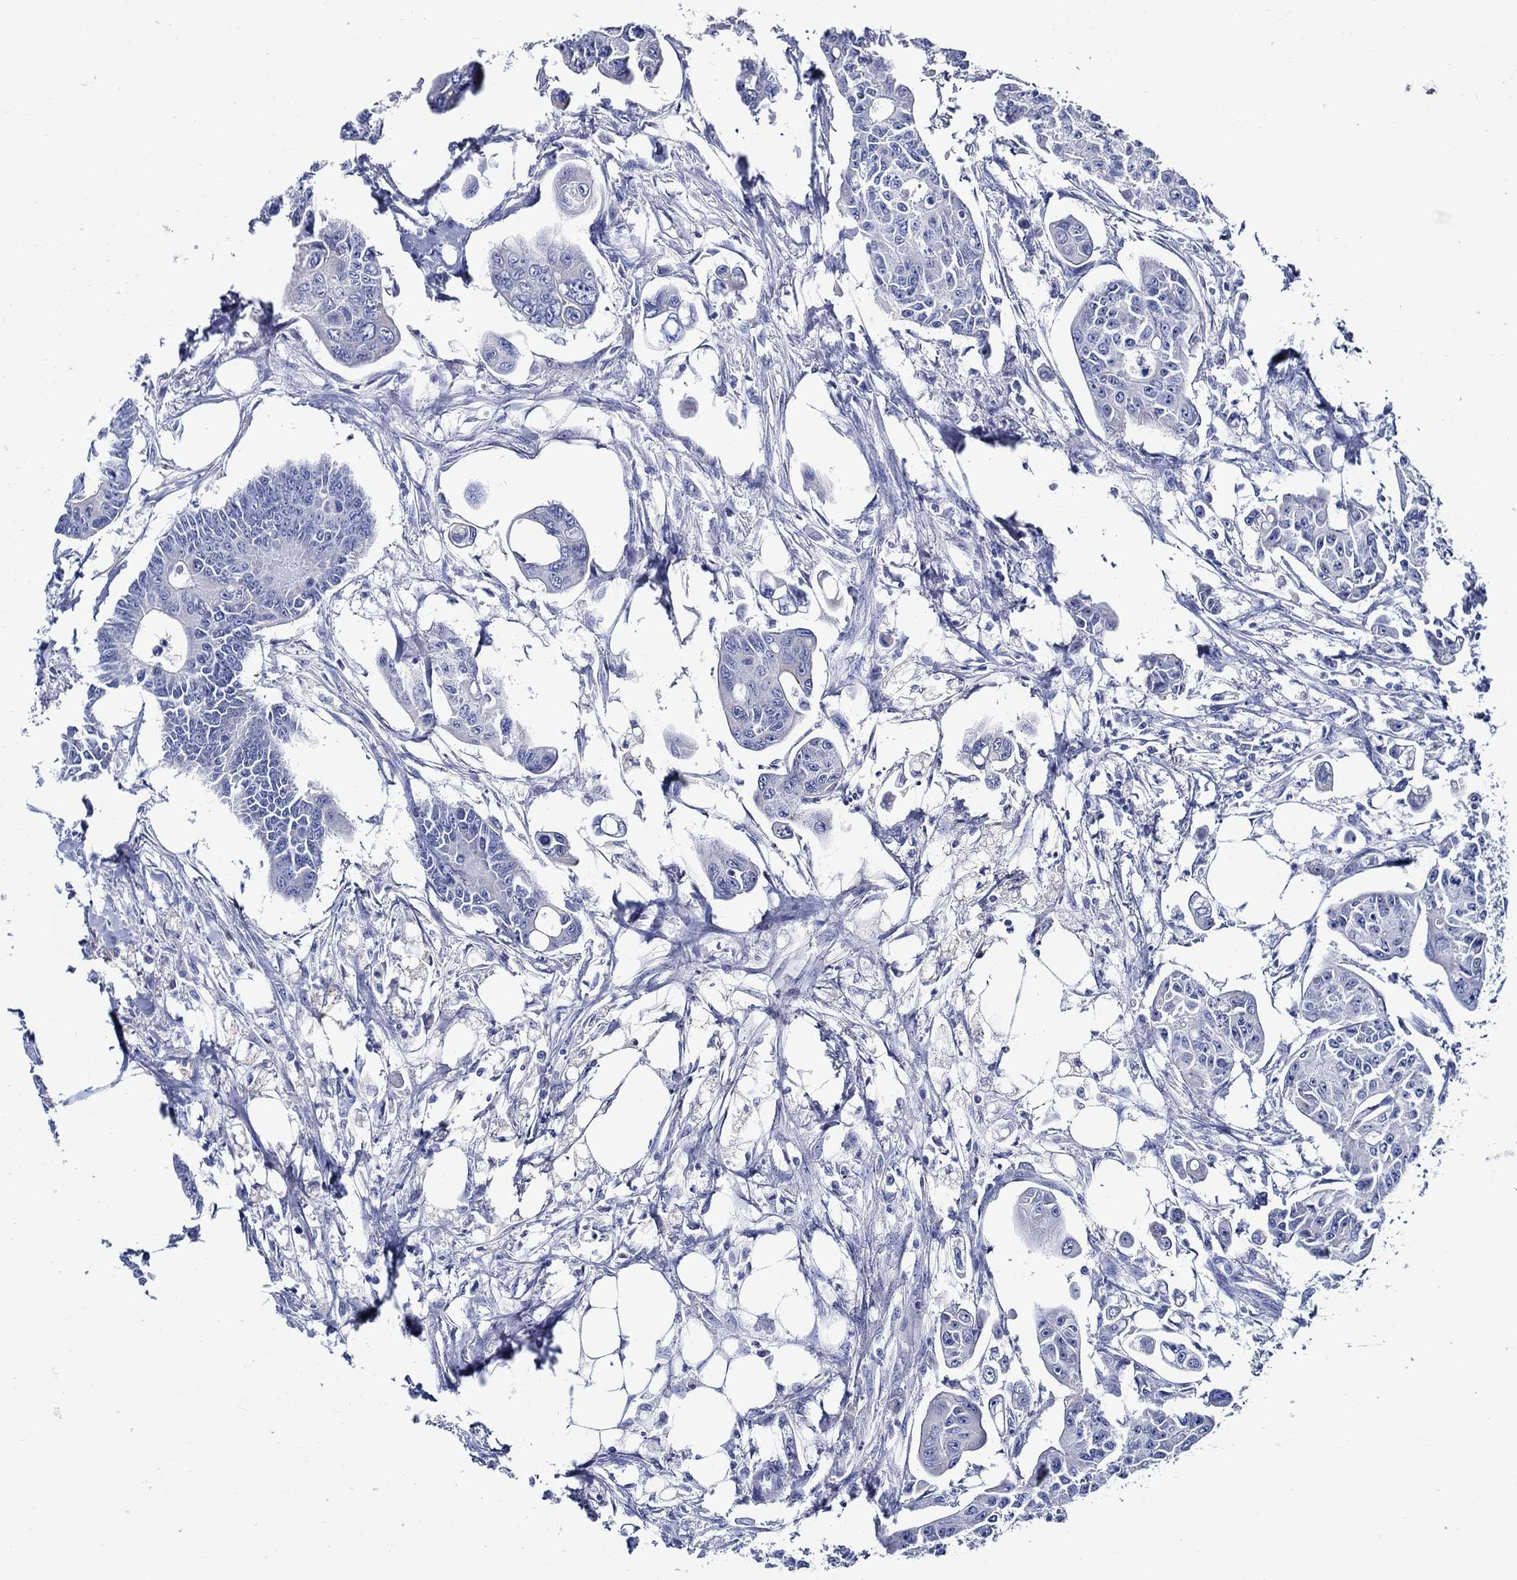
{"staining": {"intensity": "negative", "quantity": "none", "location": "none"}, "tissue": "colorectal cancer", "cell_type": "Tumor cells", "image_type": "cancer", "snomed": [{"axis": "morphology", "description": "Adenocarcinoma, NOS"}, {"axis": "topography", "description": "Colon"}], "caption": "This photomicrograph is of colorectal cancer (adenocarcinoma) stained with immunohistochemistry to label a protein in brown with the nuclei are counter-stained blue. There is no staining in tumor cells.", "gene": "SKOR1", "patient": {"sex": "male", "age": 70}}